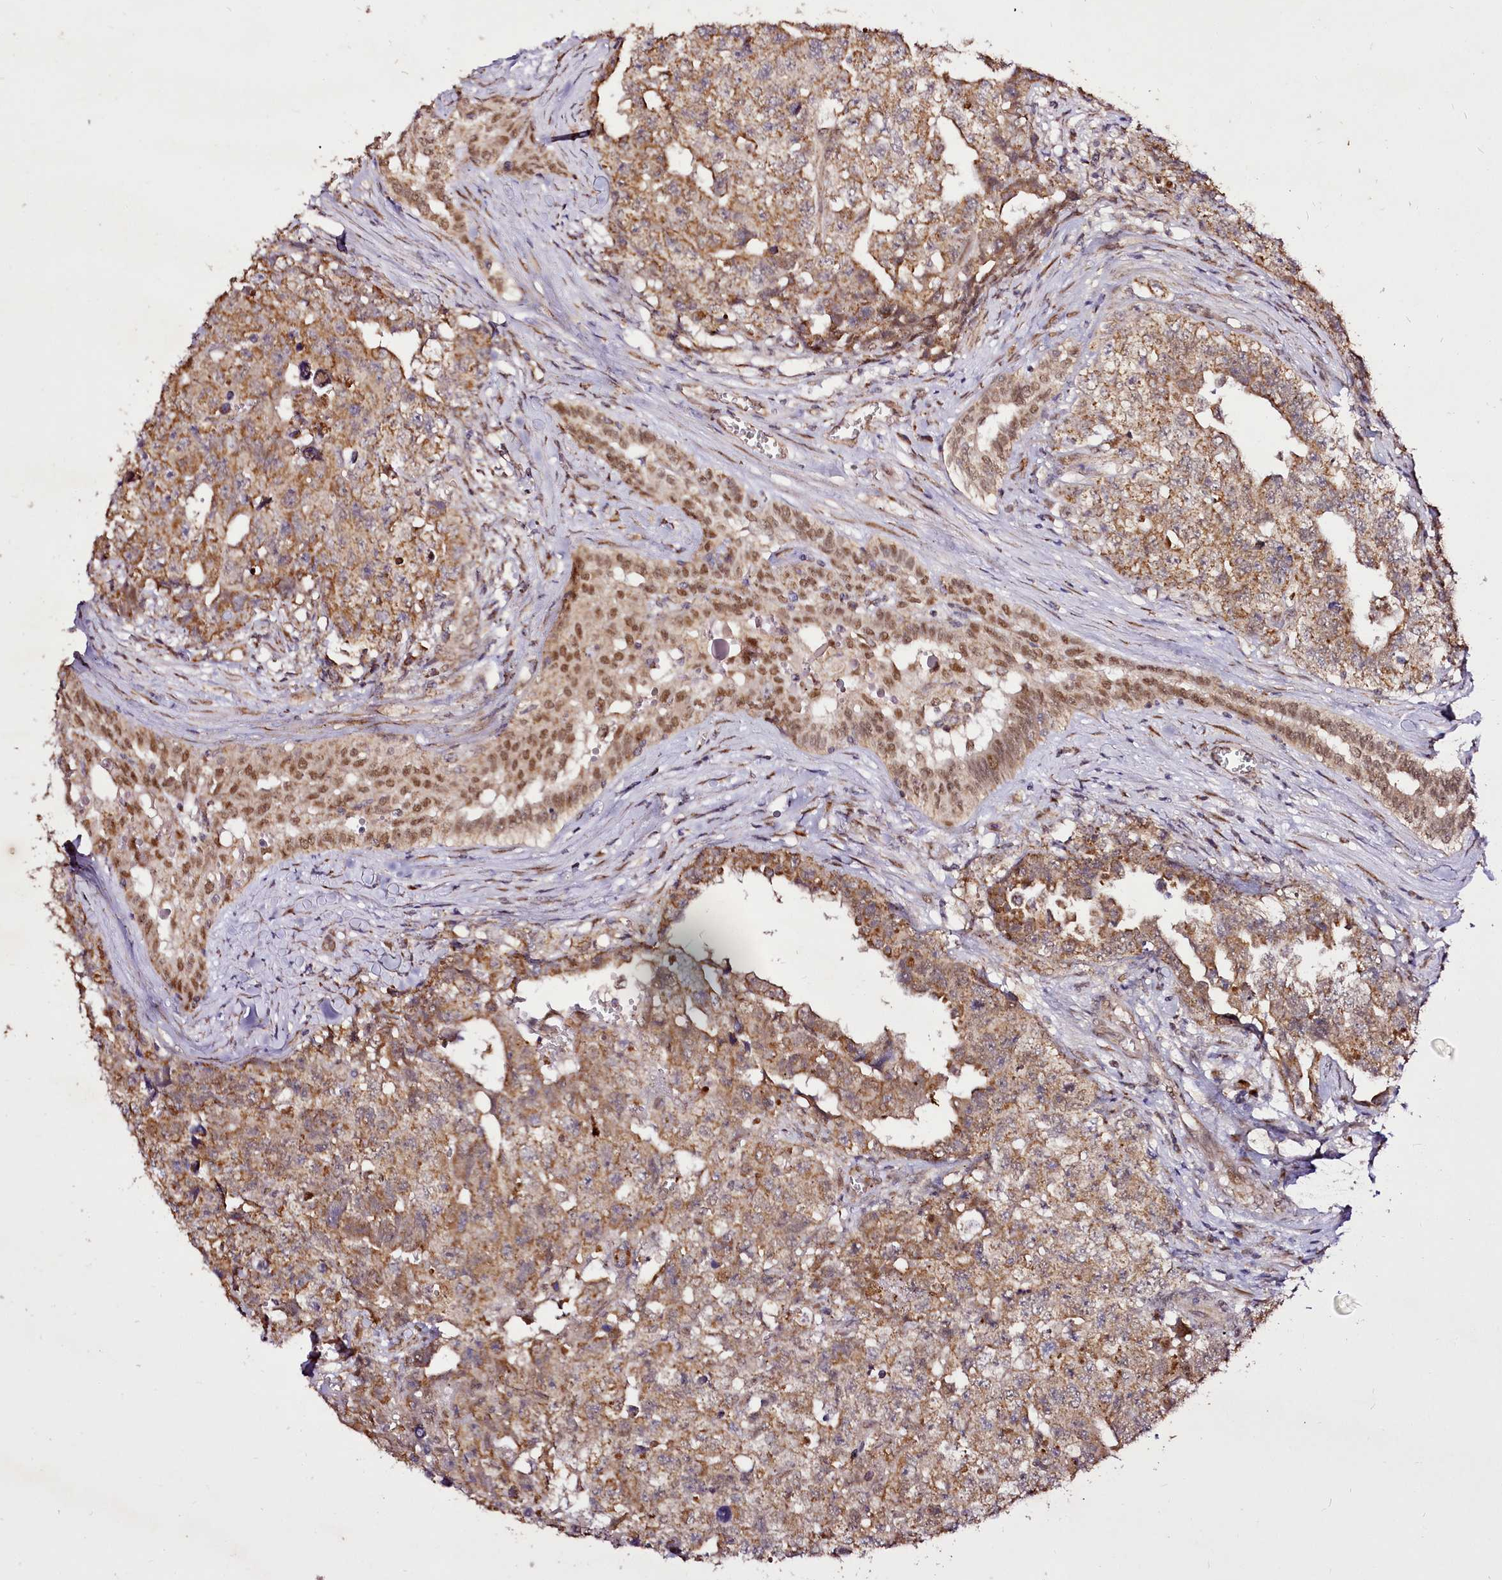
{"staining": {"intensity": "moderate", "quantity": ">75%", "location": "cytoplasmic/membranous"}, "tissue": "testis cancer", "cell_type": "Tumor cells", "image_type": "cancer", "snomed": [{"axis": "morphology", "description": "Carcinoma, Embryonal, NOS"}, {"axis": "topography", "description": "Testis"}], "caption": "IHC (DAB) staining of human testis embryonal carcinoma displays moderate cytoplasmic/membranous protein expression in approximately >75% of tumor cells.", "gene": "EDIL3", "patient": {"sex": "male", "age": 31}}